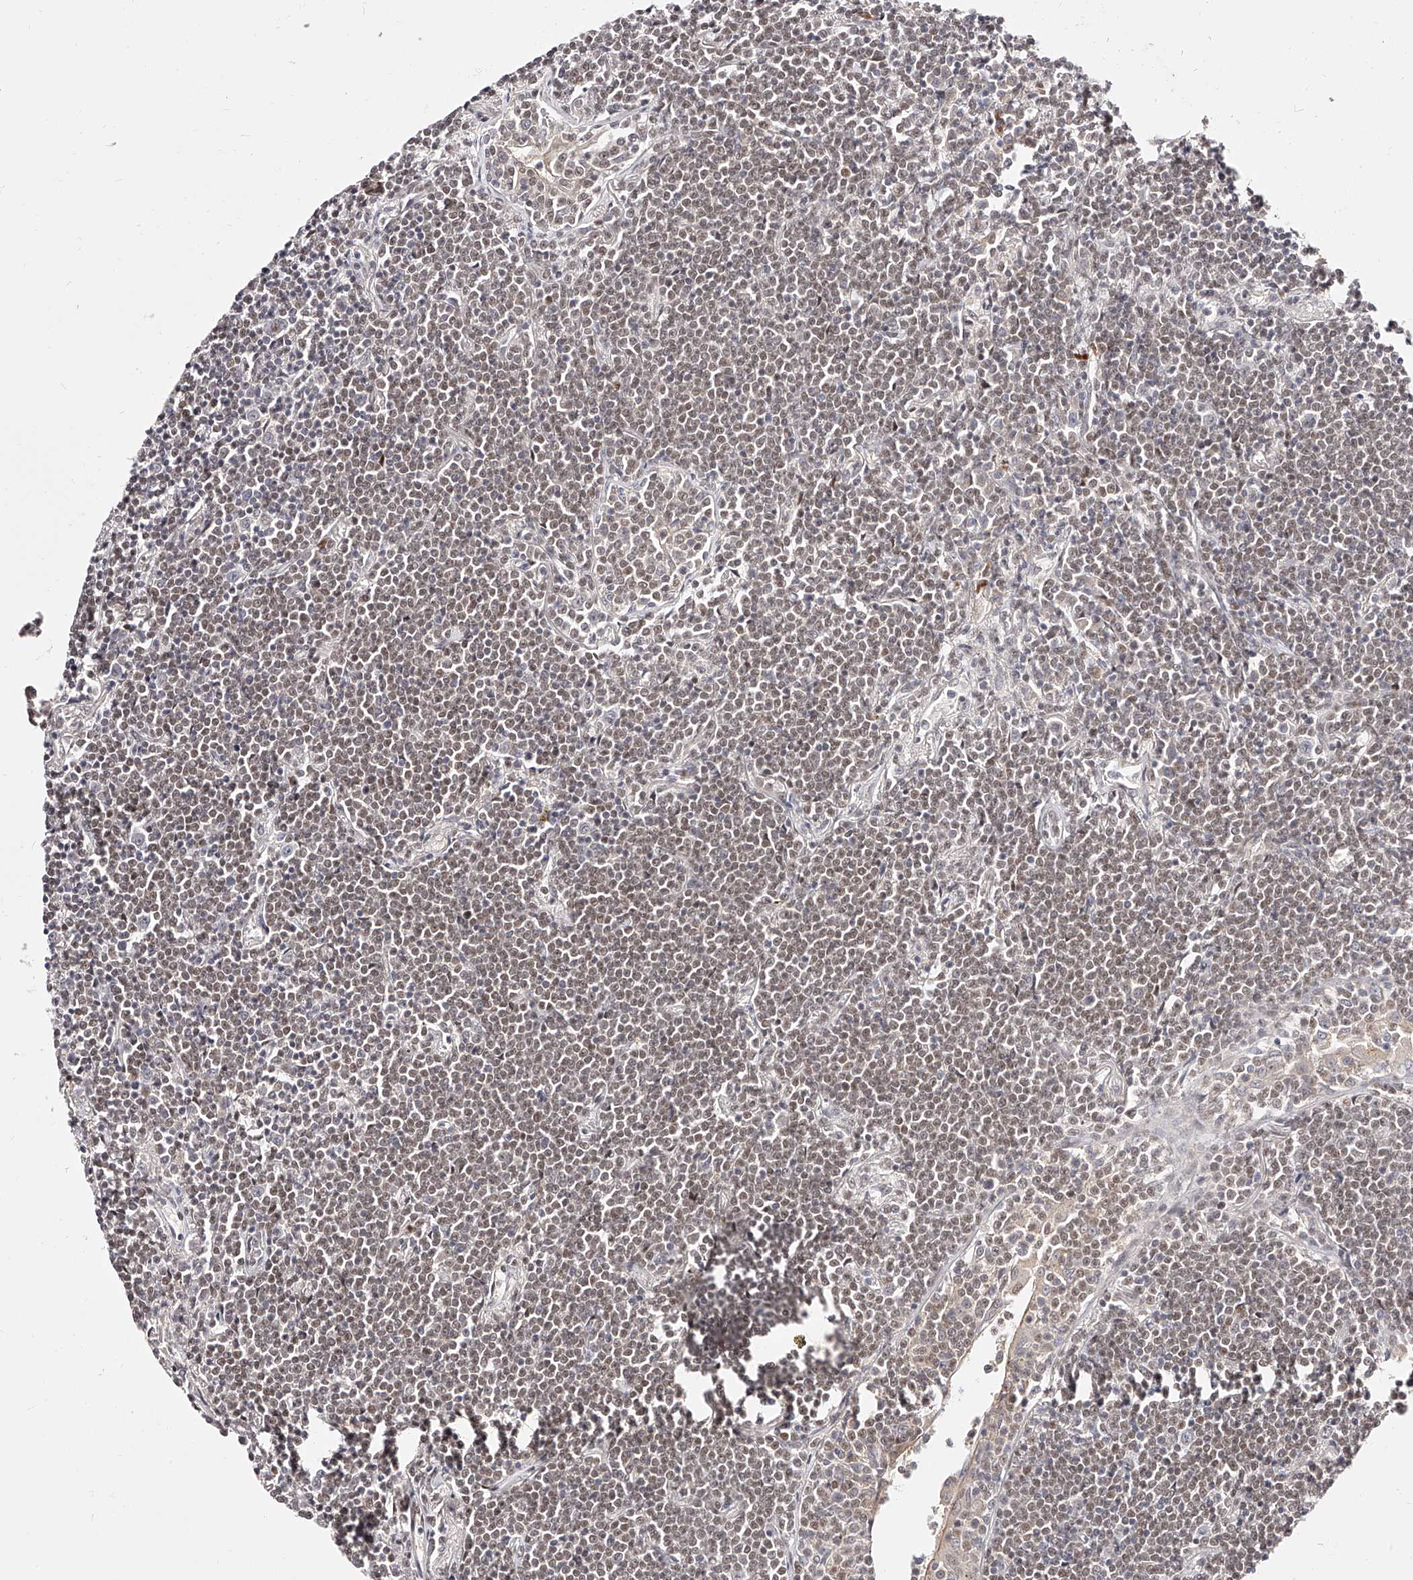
{"staining": {"intensity": "weak", "quantity": ">75%", "location": "nuclear"}, "tissue": "lymphoma", "cell_type": "Tumor cells", "image_type": "cancer", "snomed": [{"axis": "morphology", "description": "Malignant lymphoma, non-Hodgkin's type, Low grade"}, {"axis": "topography", "description": "Lung"}], "caption": "DAB (3,3'-diaminobenzidine) immunohistochemical staining of low-grade malignant lymphoma, non-Hodgkin's type demonstrates weak nuclear protein expression in about >75% of tumor cells. Ihc stains the protein in brown and the nuclei are stained blue.", "gene": "USF3", "patient": {"sex": "female", "age": 71}}